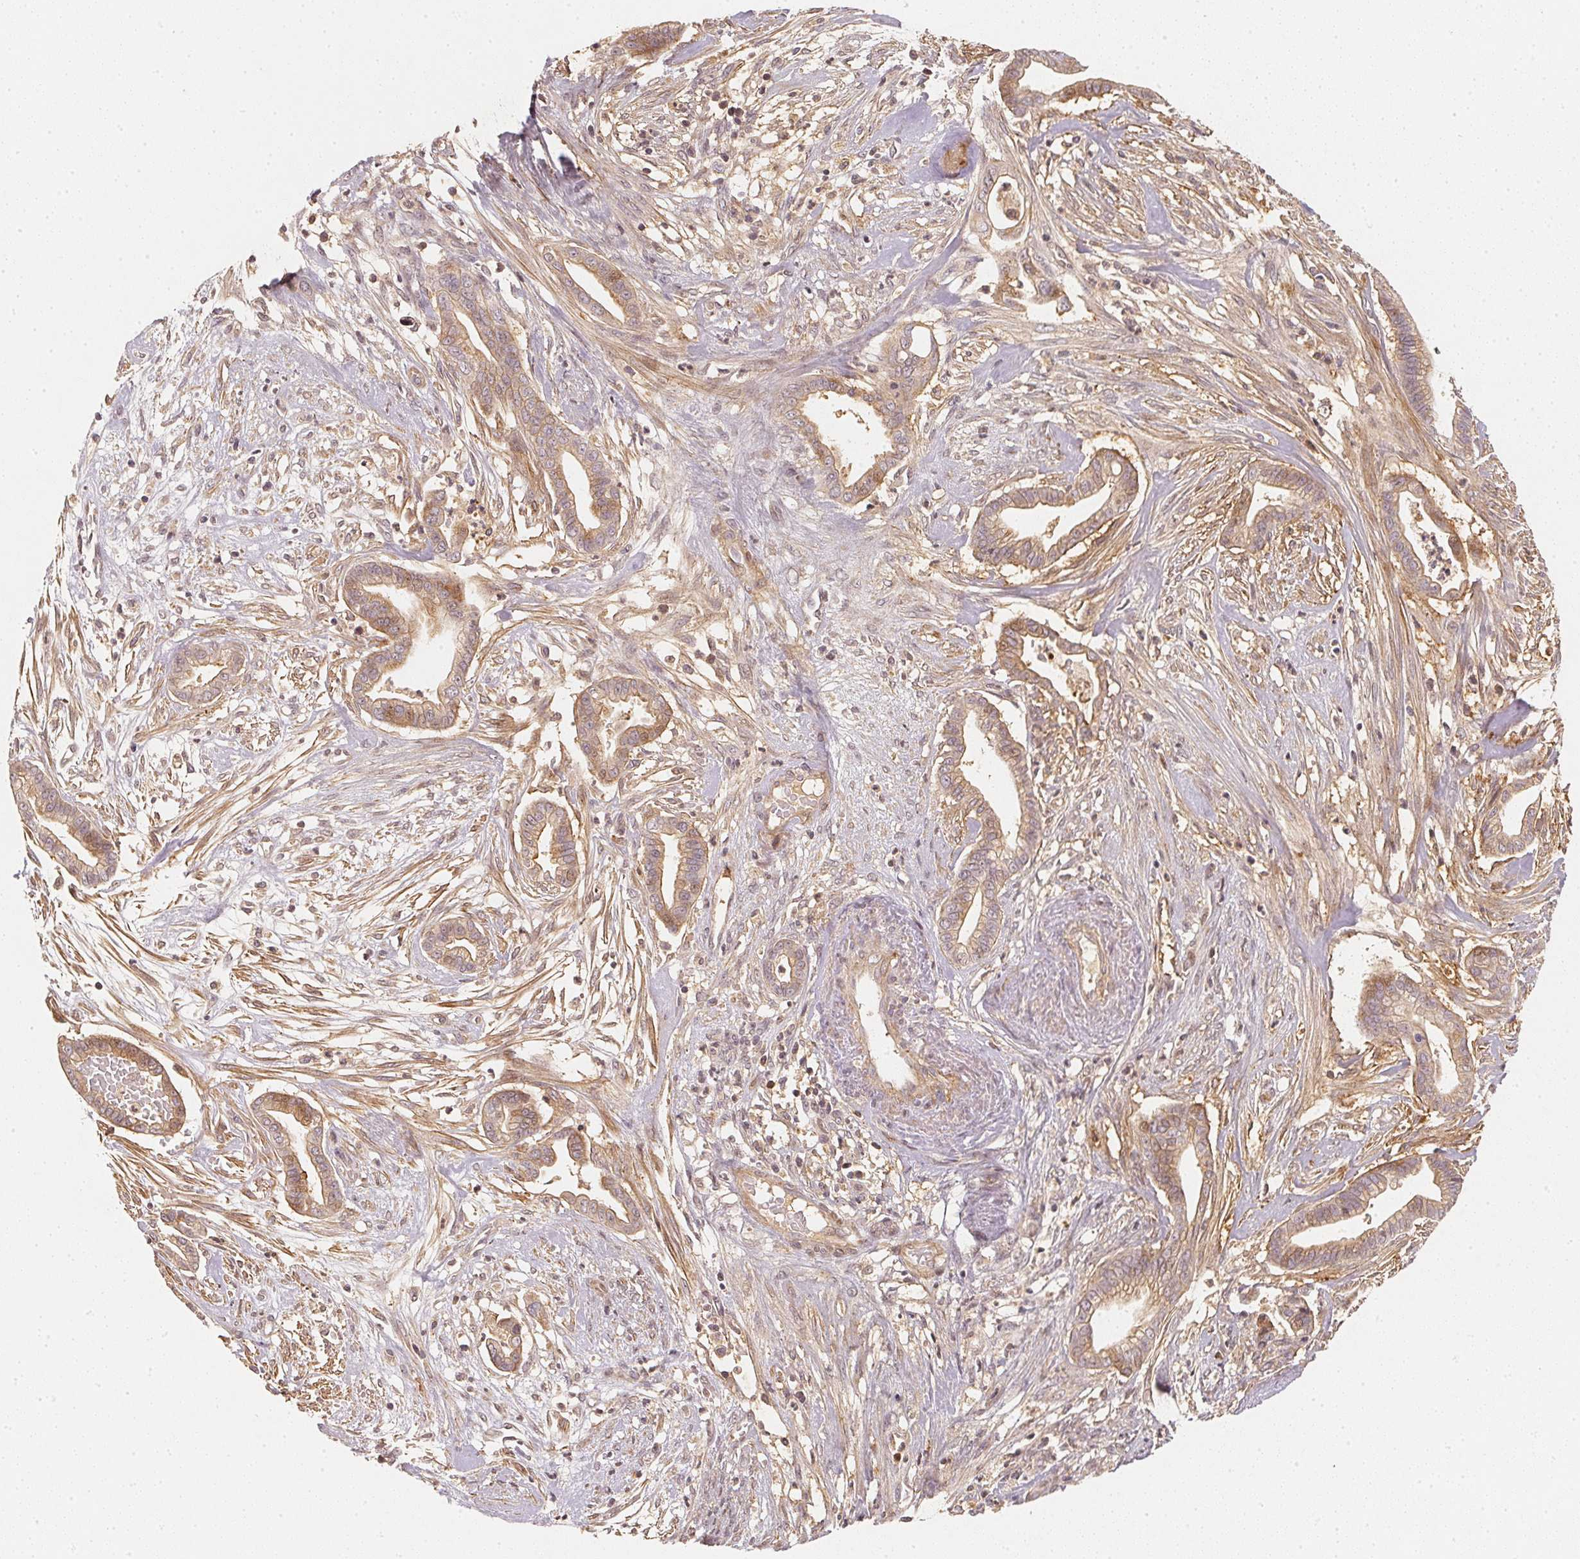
{"staining": {"intensity": "weak", "quantity": "25%-75%", "location": "cytoplasmic/membranous"}, "tissue": "cervical cancer", "cell_type": "Tumor cells", "image_type": "cancer", "snomed": [{"axis": "morphology", "description": "Adenocarcinoma, NOS"}, {"axis": "topography", "description": "Cervix"}], "caption": "Immunohistochemistry (IHC) (DAB (3,3'-diaminobenzidine)) staining of cervical adenocarcinoma demonstrates weak cytoplasmic/membranous protein positivity in approximately 25%-75% of tumor cells.", "gene": "SERPINE1", "patient": {"sex": "female", "age": 62}}